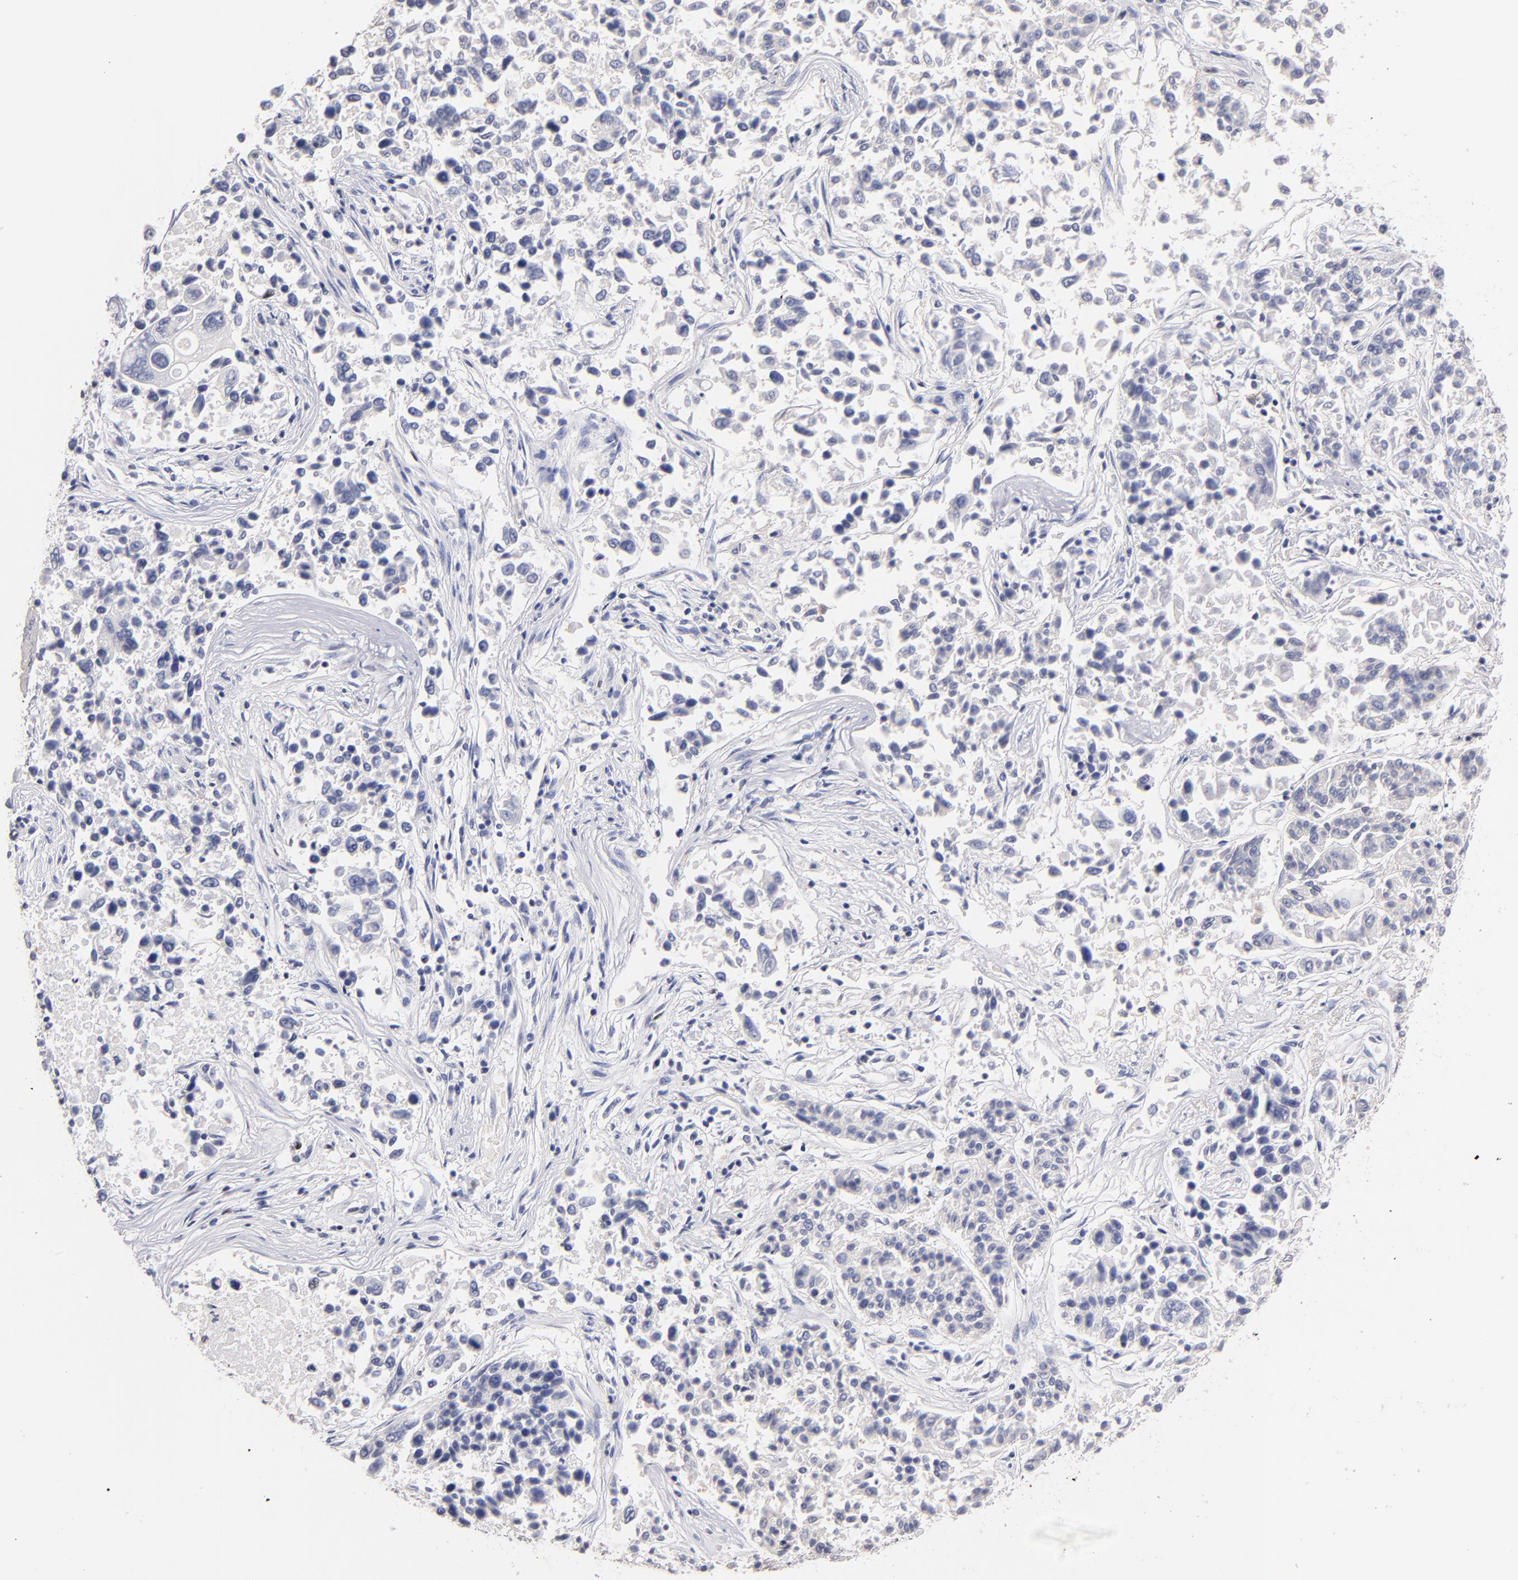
{"staining": {"intensity": "weak", "quantity": "<25%", "location": "nuclear"}, "tissue": "lung cancer", "cell_type": "Tumor cells", "image_type": "cancer", "snomed": [{"axis": "morphology", "description": "Adenocarcinoma, NOS"}, {"axis": "topography", "description": "Lung"}], "caption": "This is an immunohistochemistry image of lung cancer. There is no positivity in tumor cells.", "gene": "RAF1", "patient": {"sex": "male", "age": 84}}